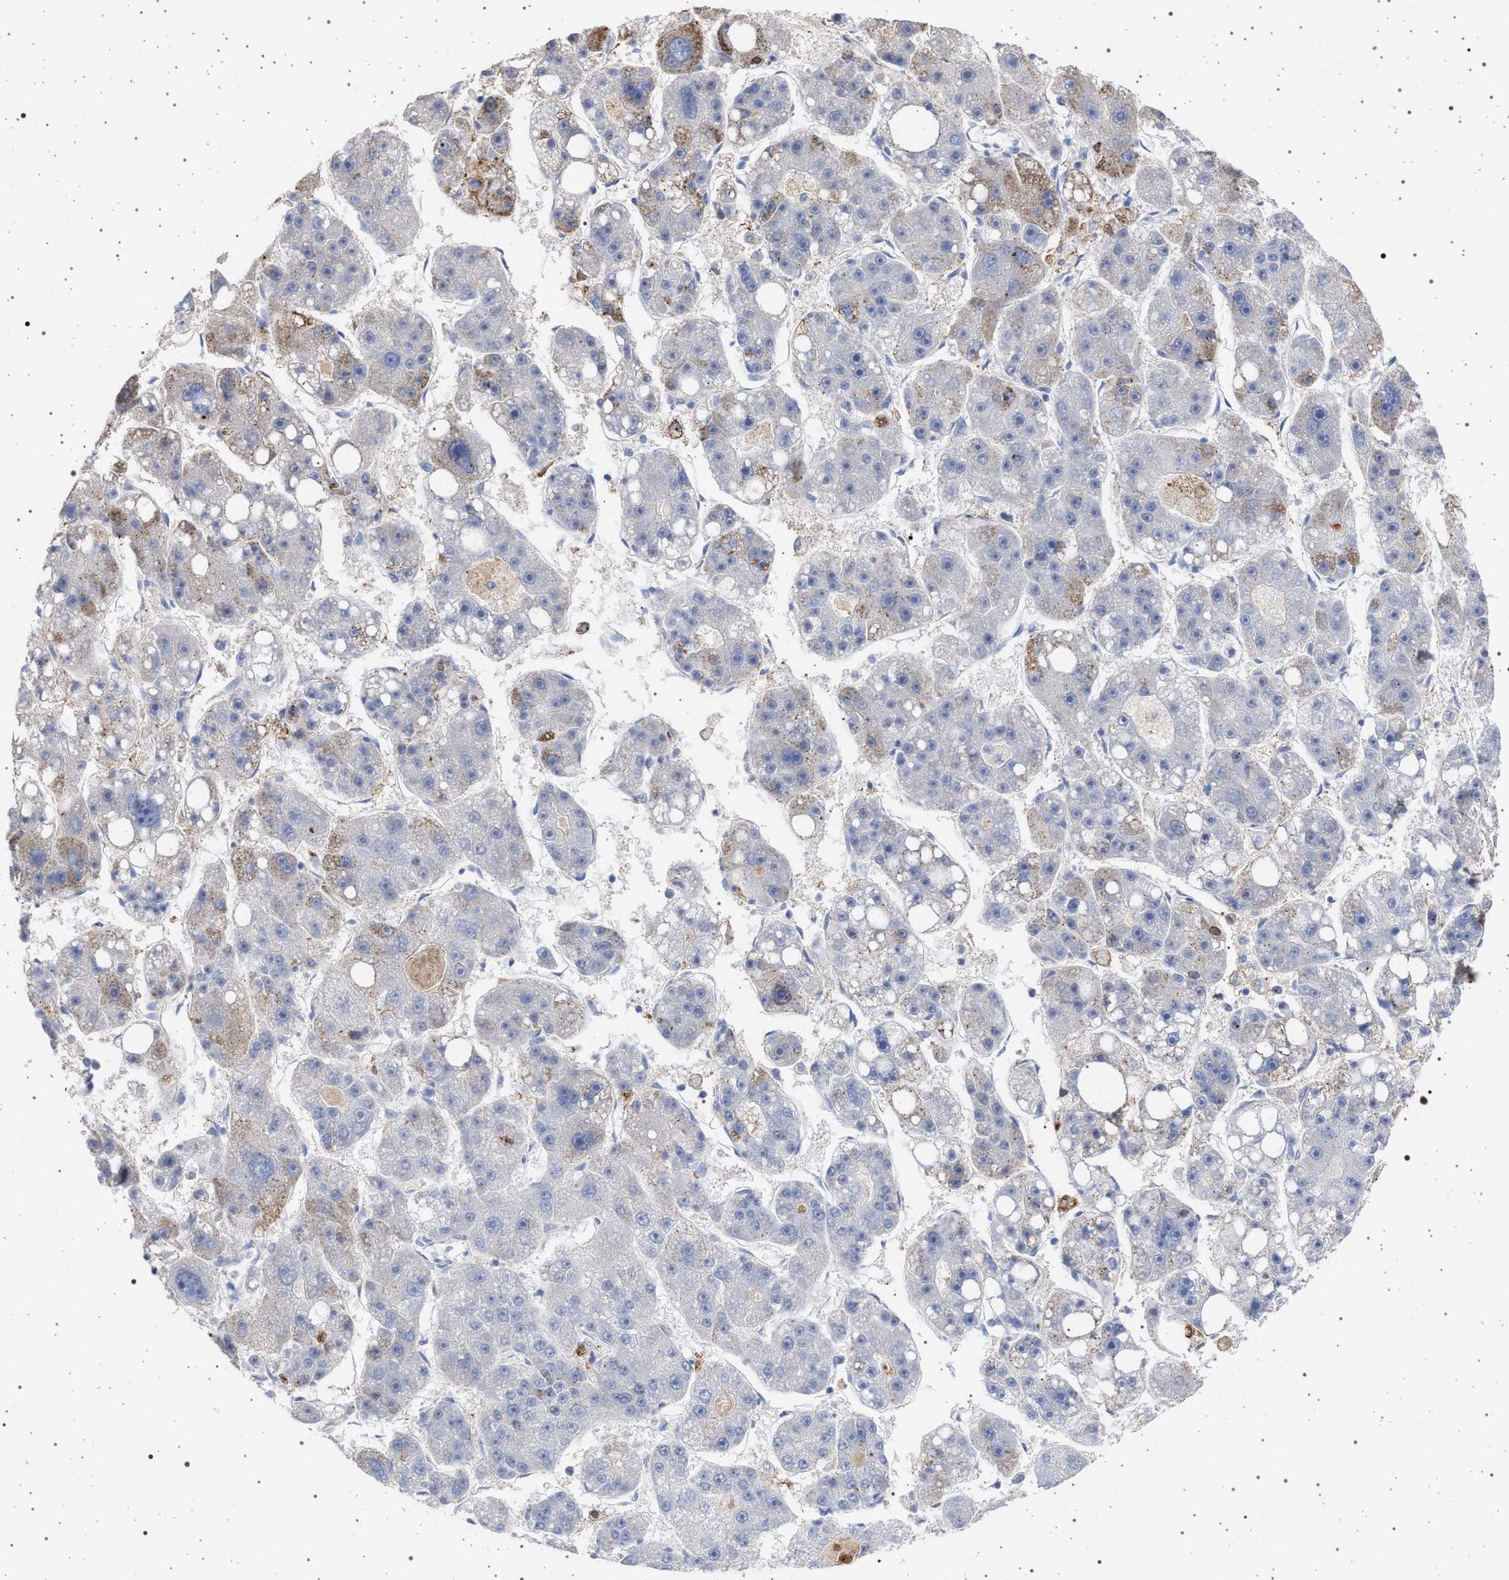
{"staining": {"intensity": "negative", "quantity": "none", "location": "none"}, "tissue": "liver cancer", "cell_type": "Tumor cells", "image_type": "cancer", "snomed": [{"axis": "morphology", "description": "Carcinoma, Hepatocellular, NOS"}, {"axis": "topography", "description": "Liver"}], "caption": "Tumor cells are negative for brown protein staining in liver cancer.", "gene": "PLG", "patient": {"sex": "female", "age": 61}}